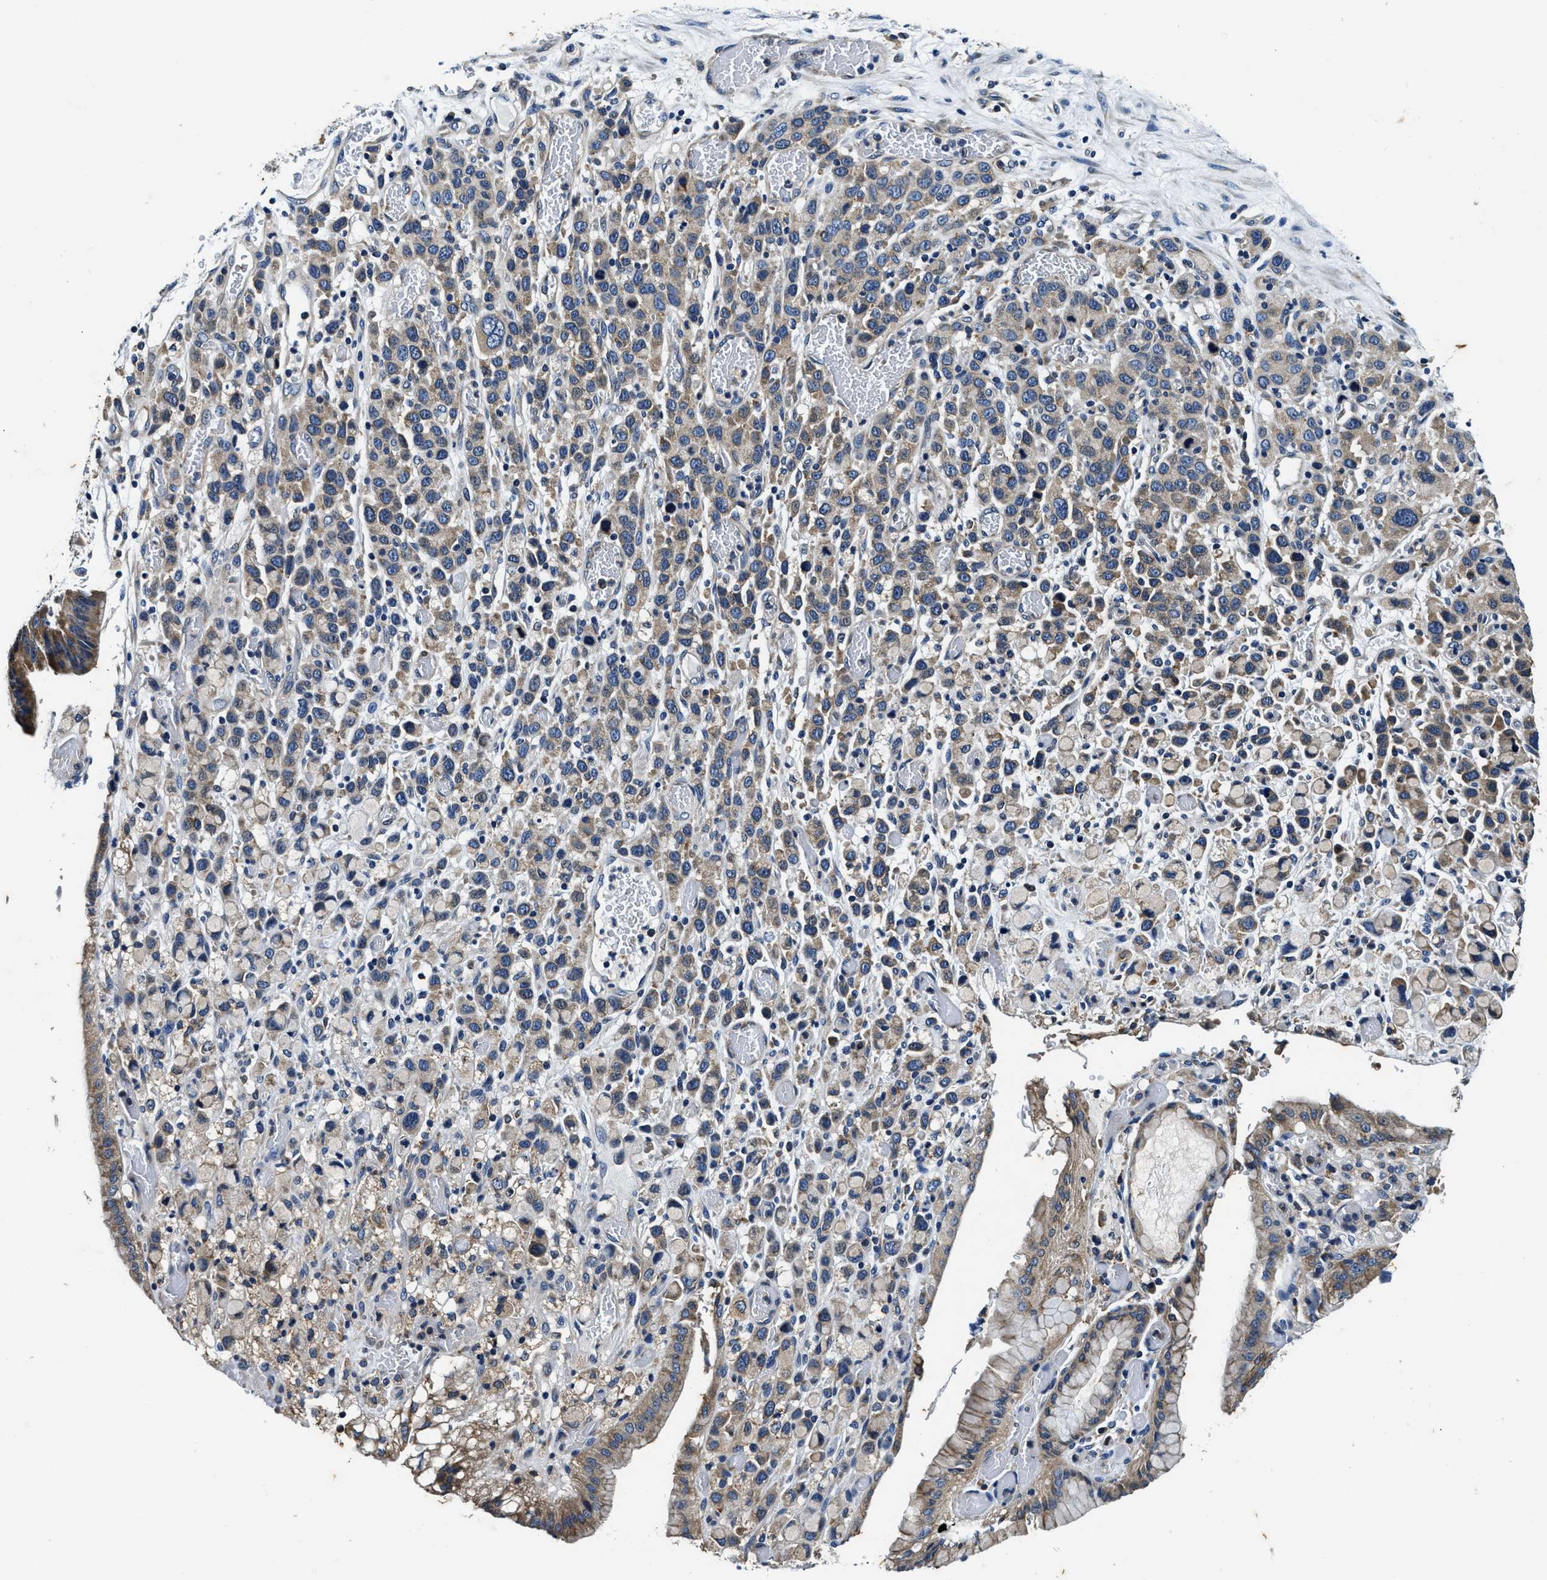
{"staining": {"intensity": "weak", "quantity": ">75%", "location": "cytoplasmic/membranous"}, "tissue": "stomach cancer", "cell_type": "Tumor cells", "image_type": "cancer", "snomed": [{"axis": "morphology", "description": "Normal tissue, NOS"}, {"axis": "morphology", "description": "Adenocarcinoma, NOS"}, {"axis": "morphology", "description": "Adenocarcinoma, High grade"}, {"axis": "topography", "description": "Stomach, upper"}, {"axis": "topography", "description": "Stomach"}], "caption": "Tumor cells reveal low levels of weak cytoplasmic/membranous staining in about >75% of cells in stomach high-grade adenocarcinoma.", "gene": "PI4KB", "patient": {"sex": "female", "age": 65}}